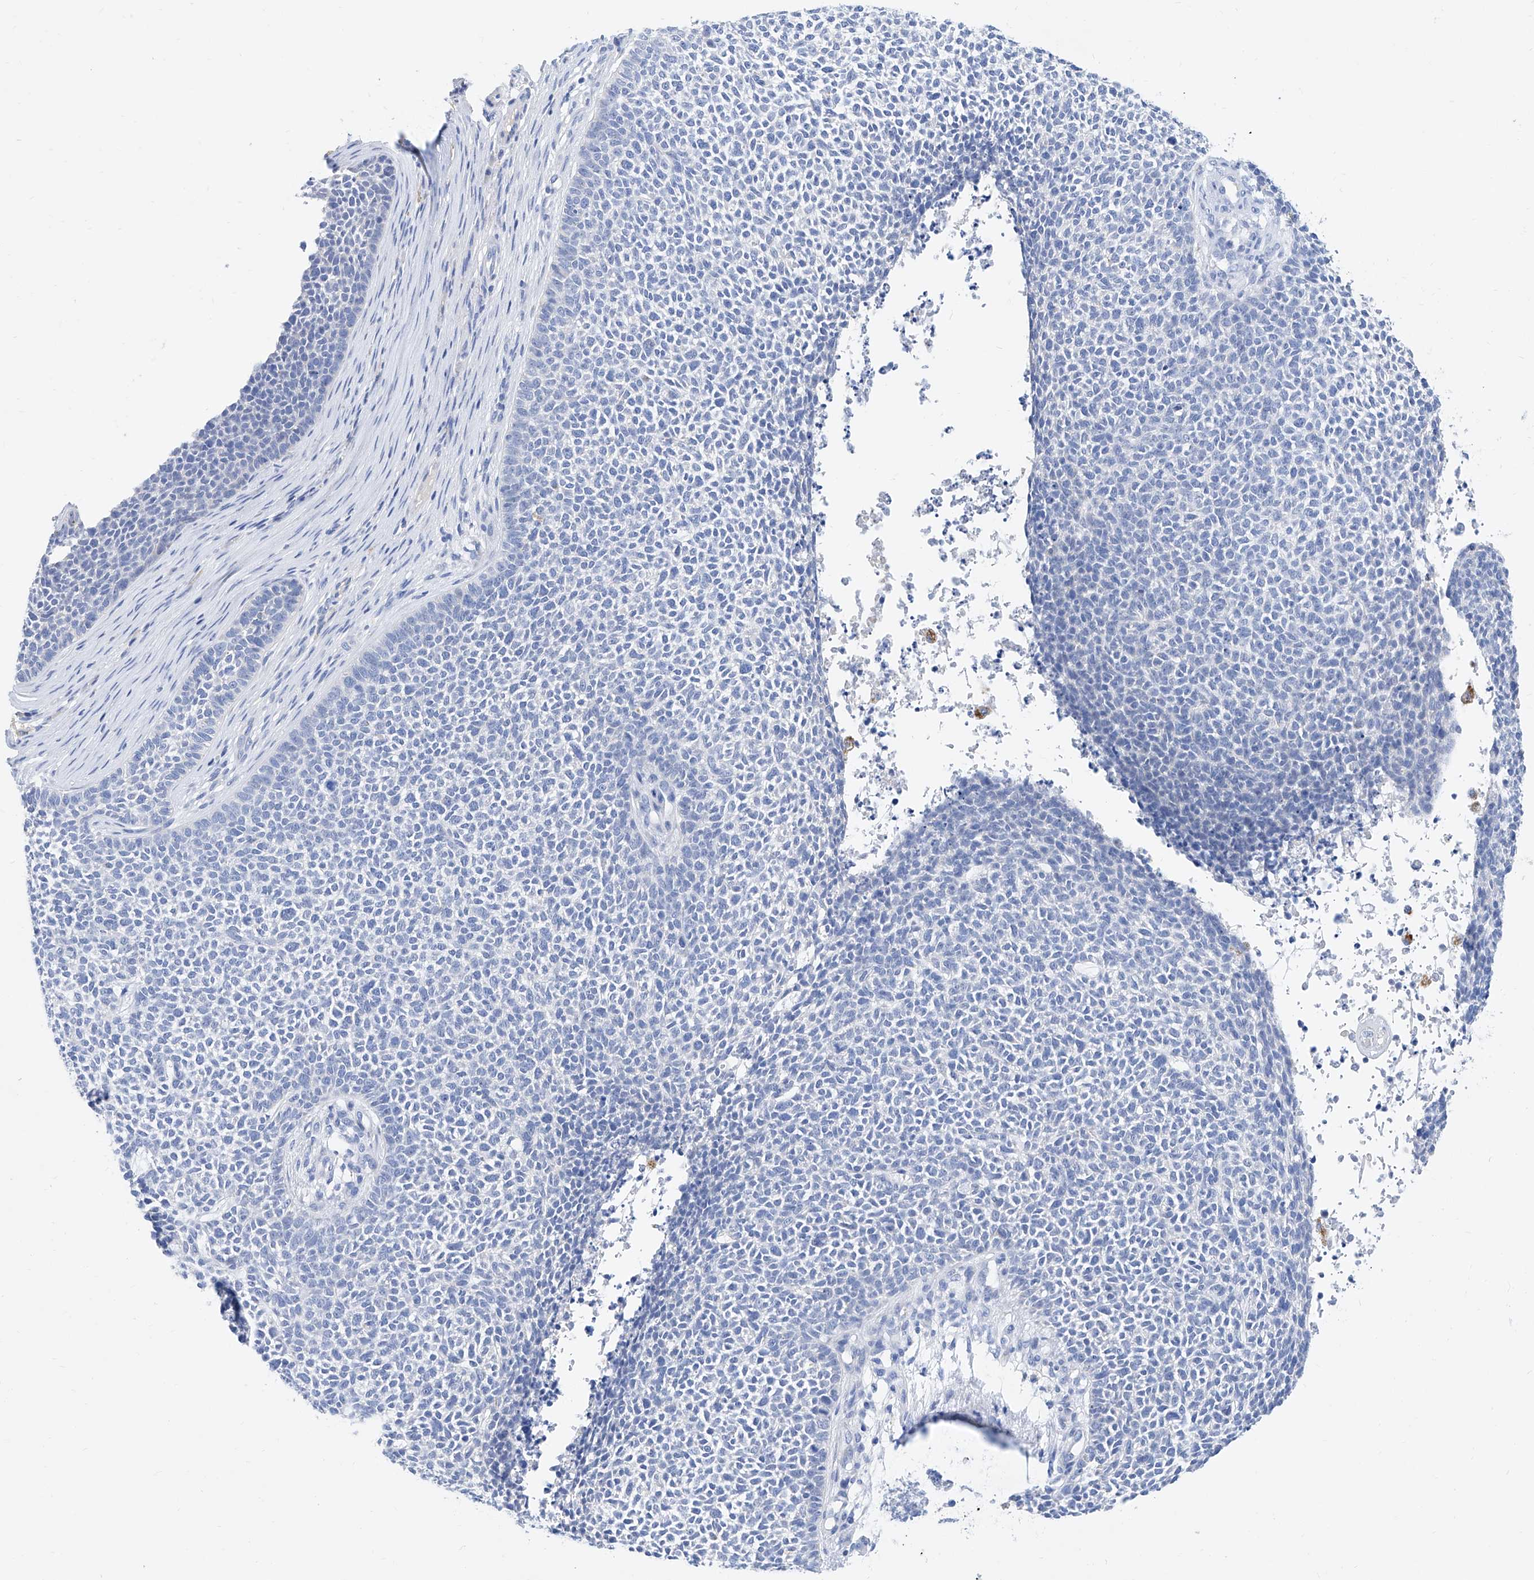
{"staining": {"intensity": "negative", "quantity": "none", "location": "none"}, "tissue": "skin cancer", "cell_type": "Tumor cells", "image_type": "cancer", "snomed": [{"axis": "morphology", "description": "Basal cell carcinoma"}, {"axis": "topography", "description": "Skin"}], "caption": "Skin basal cell carcinoma was stained to show a protein in brown. There is no significant expression in tumor cells.", "gene": "SLC25A29", "patient": {"sex": "female", "age": 84}}